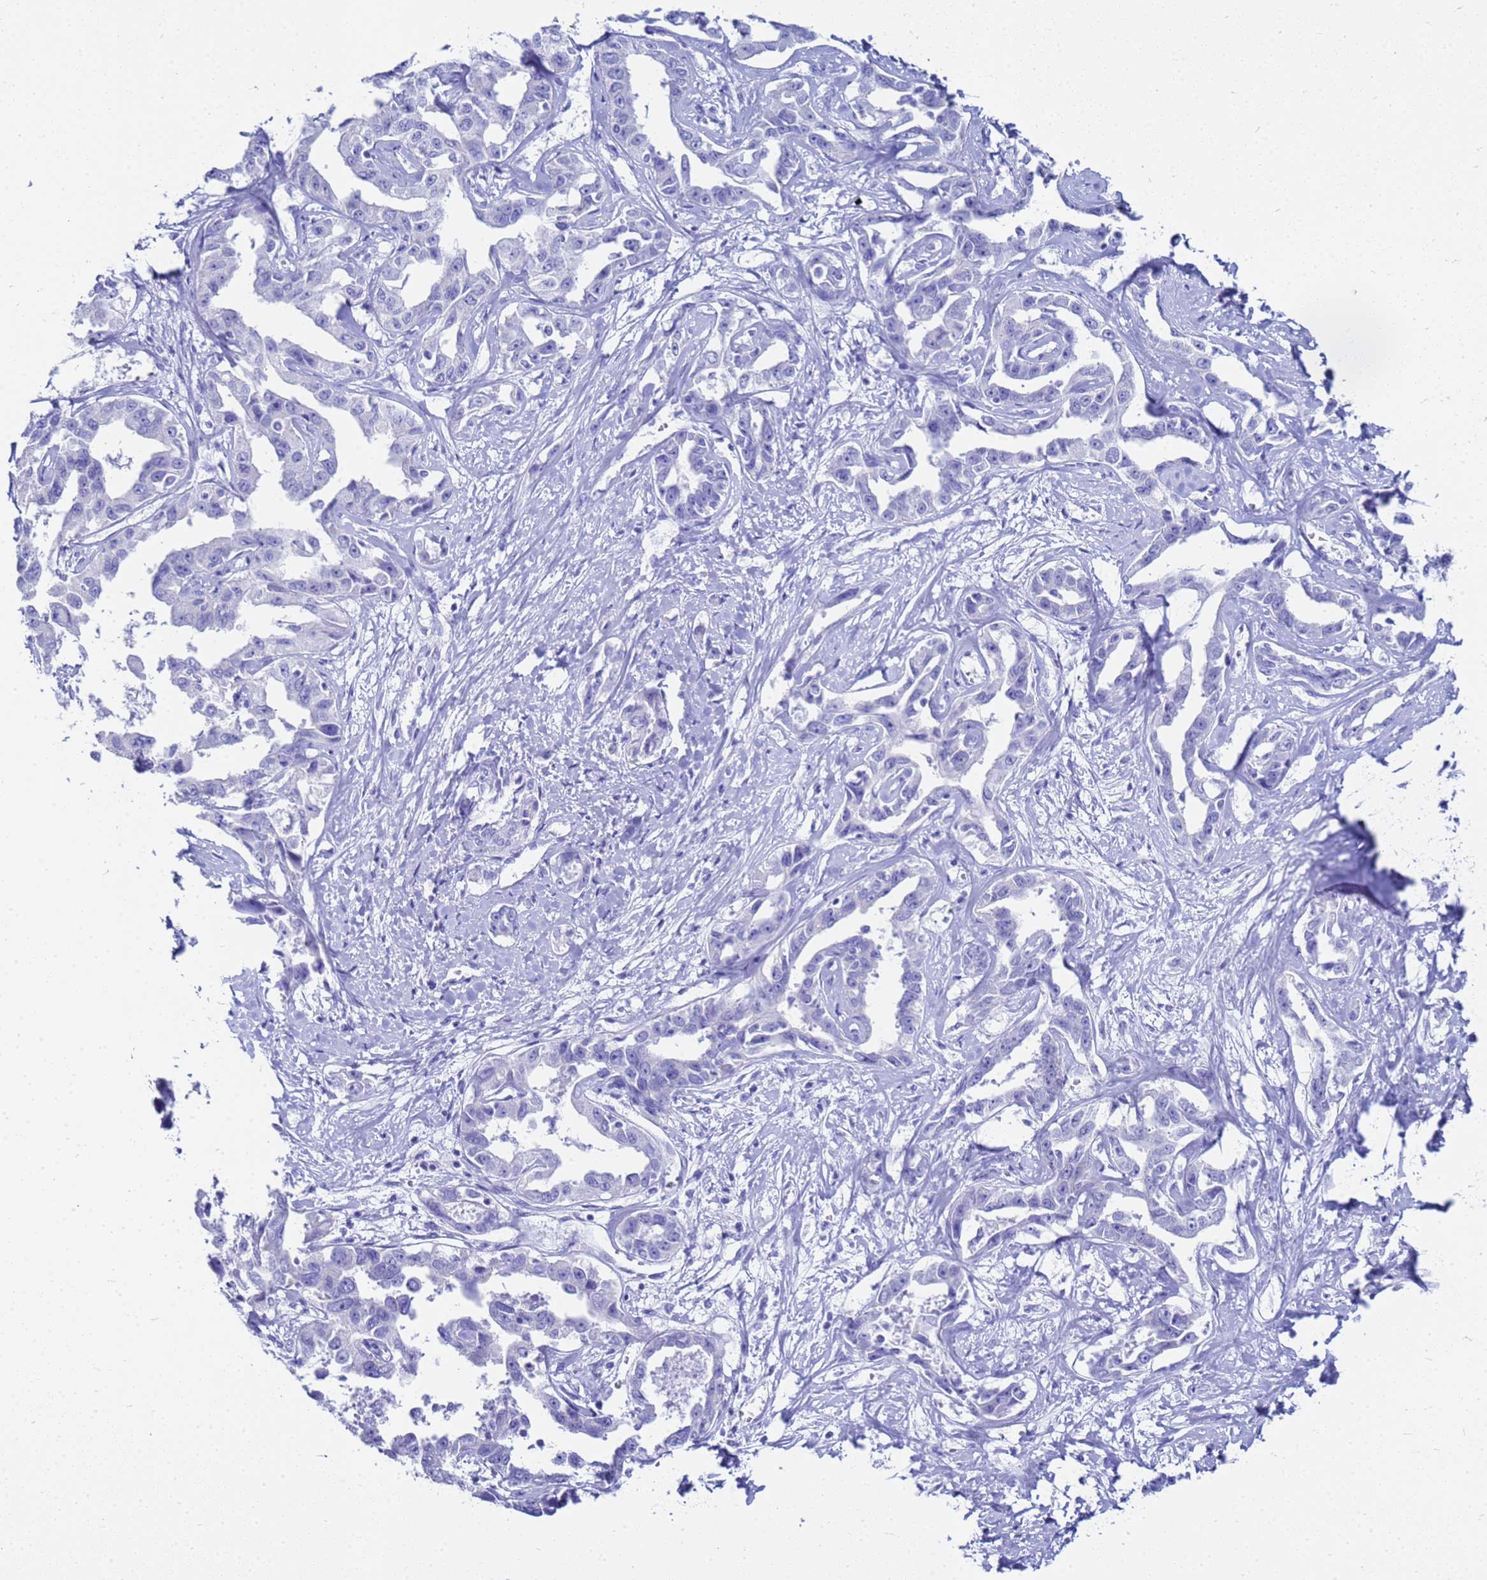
{"staining": {"intensity": "negative", "quantity": "none", "location": "none"}, "tissue": "liver cancer", "cell_type": "Tumor cells", "image_type": "cancer", "snomed": [{"axis": "morphology", "description": "Cholangiocarcinoma"}, {"axis": "topography", "description": "Liver"}], "caption": "Tumor cells show no significant protein expression in liver cholangiocarcinoma.", "gene": "CKB", "patient": {"sex": "male", "age": 59}}